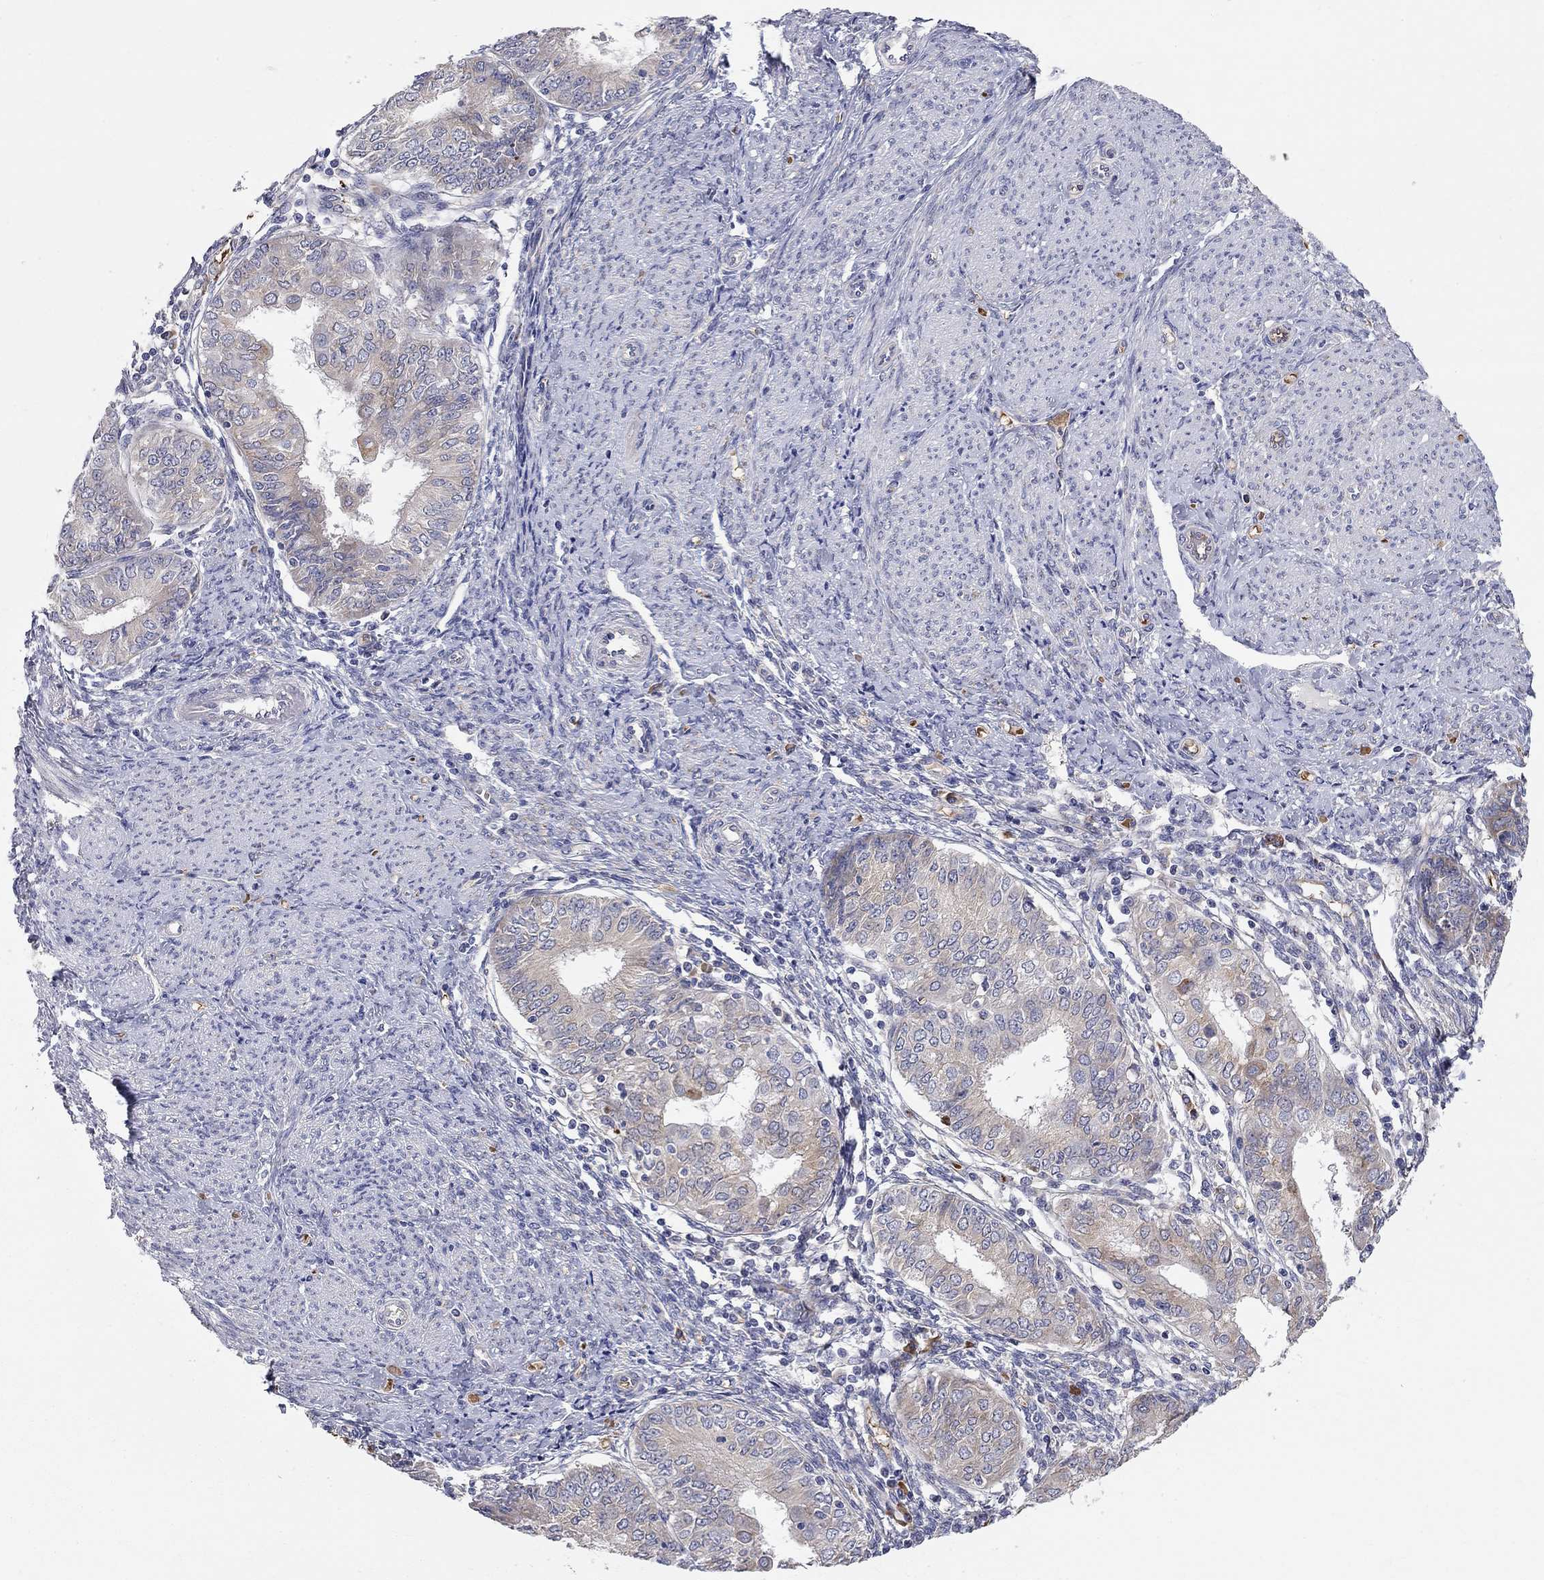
{"staining": {"intensity": "negative", "quantity": "none", "location": "none"}, "tissue": "endometrial cancer", "cell_type": "Tumor cells", "image_type": "cancer", "snomed": [{"axis": "morphology", "description": "Adenocarcinoma, NOS"}, {"axis": "topography", "description": "Endometrium"}], "caption": "DAB (3,3'-diaminobenzidine) immunohistochemical staining of human endometrial cancer (adenocarcinoma) demonstrates no significant staining in tumor cells.", "gene": "CASTOR1", "patient": {"sex": "female", "age": 68}}